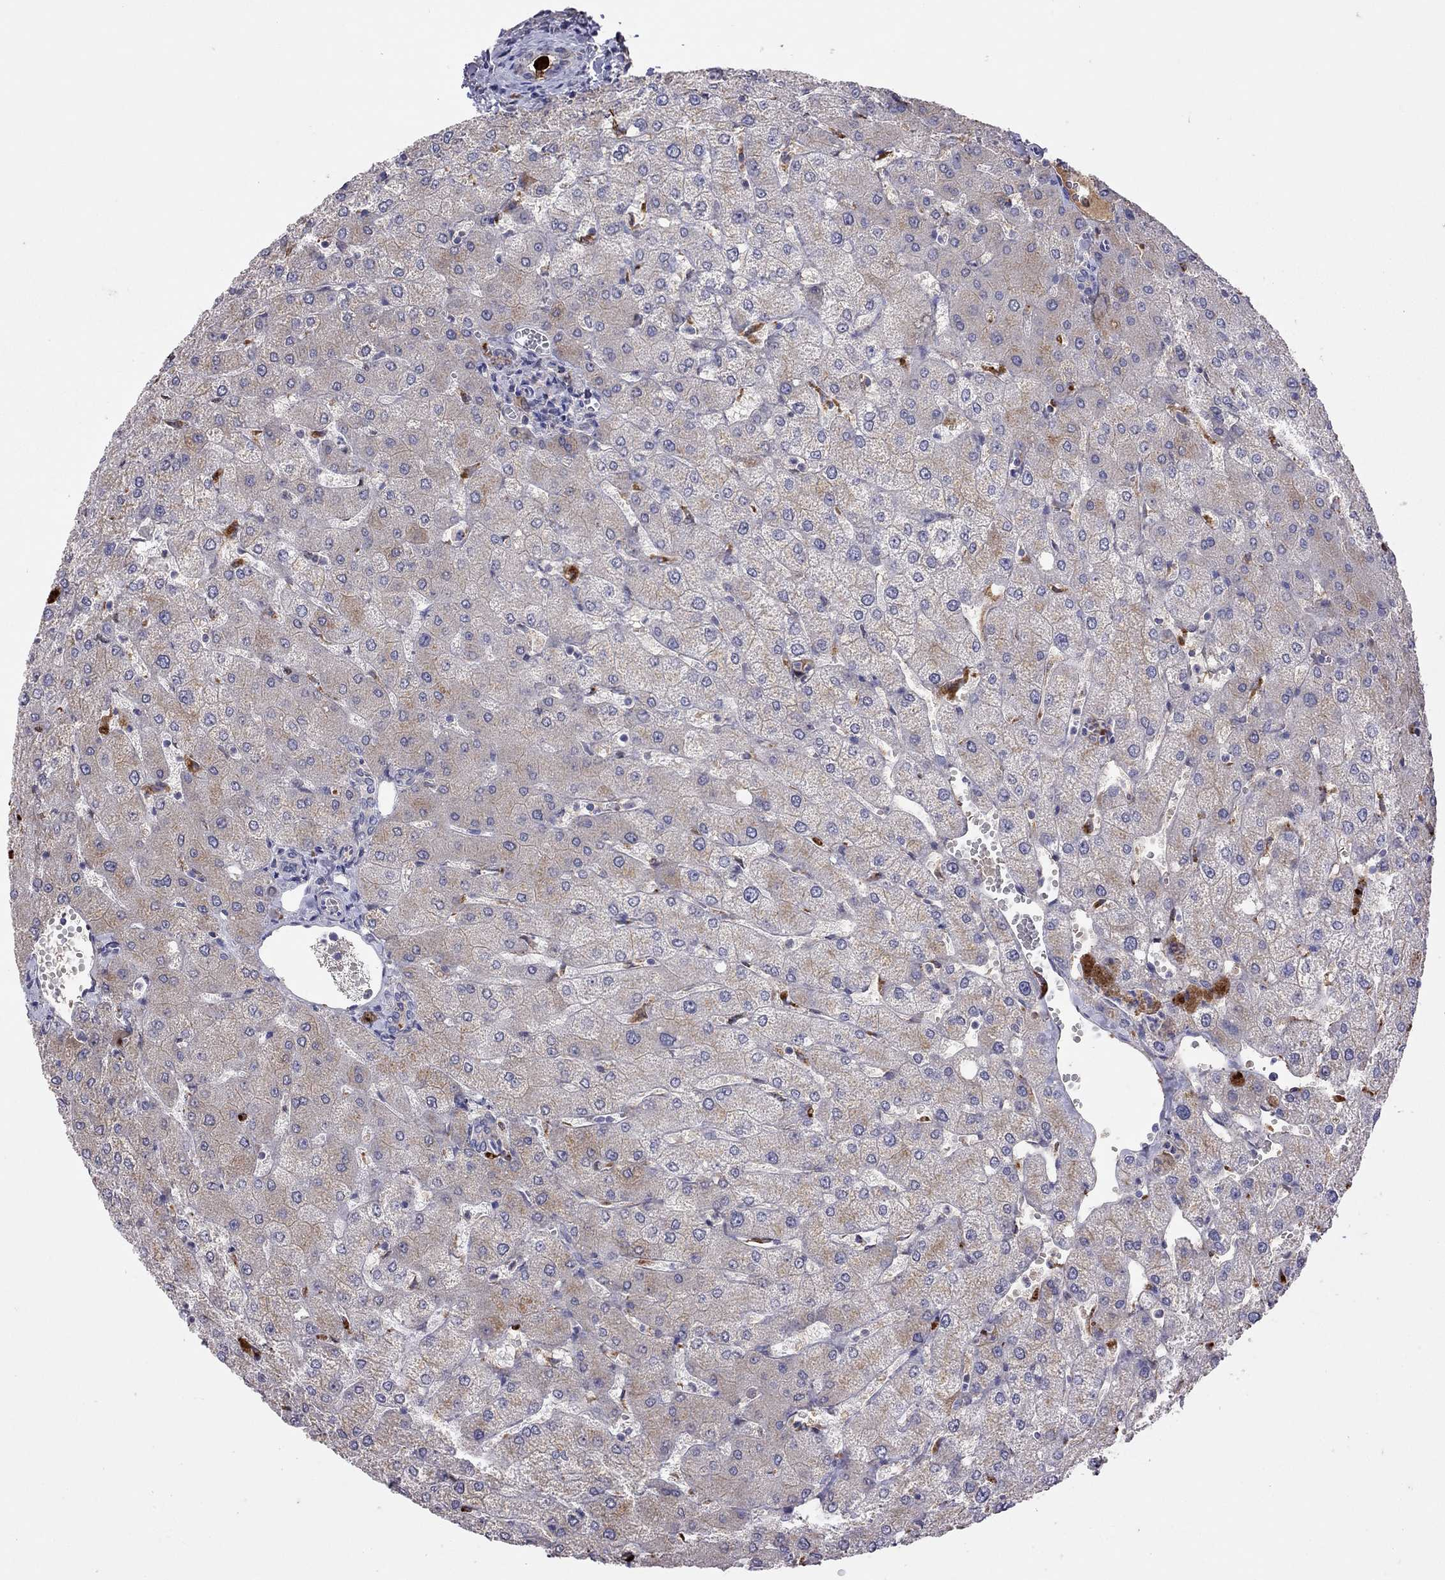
{"staining": {"intensity": "negative", "quantity": "none", "location": "none"}, "tissue": "liver", "cell_type": "Cholangiocytes", "image_type": "normal", "snomed": [{"axis": "morphology", "description": "Normal tissue, NOS"}, {"axis": "topography", "description": "Liver"}], "caption": "Protein analysis of normal liver exhibits no significant staining in cholangiocytes.", "gene": "SERPINA3", "patient": {"sex": "female", "age": 54}}